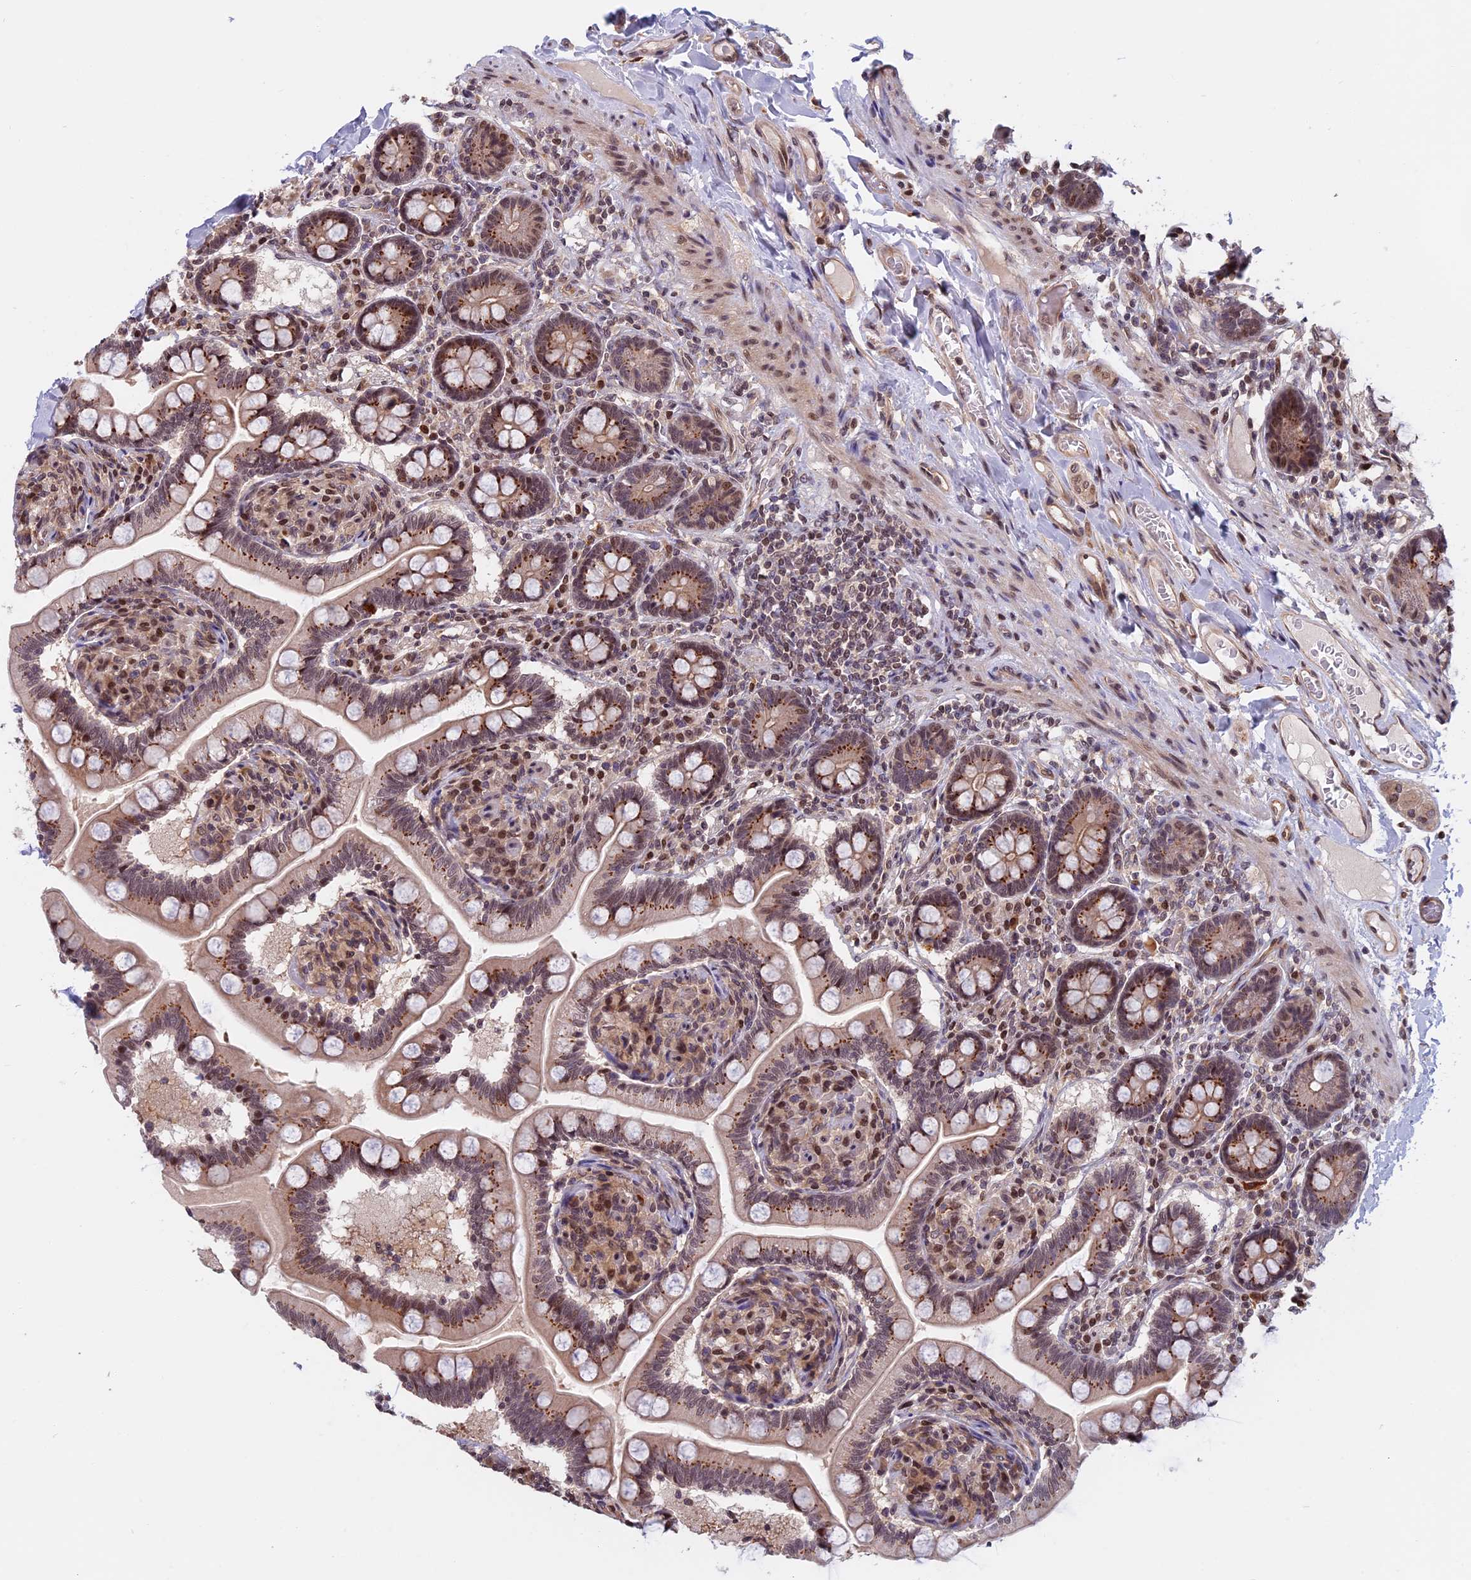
{"staining": {"intensity": "moderate", "quantity": ">75%", "location": "cytoplasmic/membranous,nuclear"}, "tissue": "small intestine", "cell_type": "Glandular cells", "image_type": "normal", "snomed": [{"axis": "morphology", "description": "Normal tissue, NOS"}, {"axis": "topography", "description": "Small intestine"}], "caption": "Protein expression analysis of benign small intestine reveals moderate cytoplasmic/membranous,nuclear positivity in about >75% of glandular cells.", "gene": "CCDC113", "patient": {"sex": "female", "age": 64}}